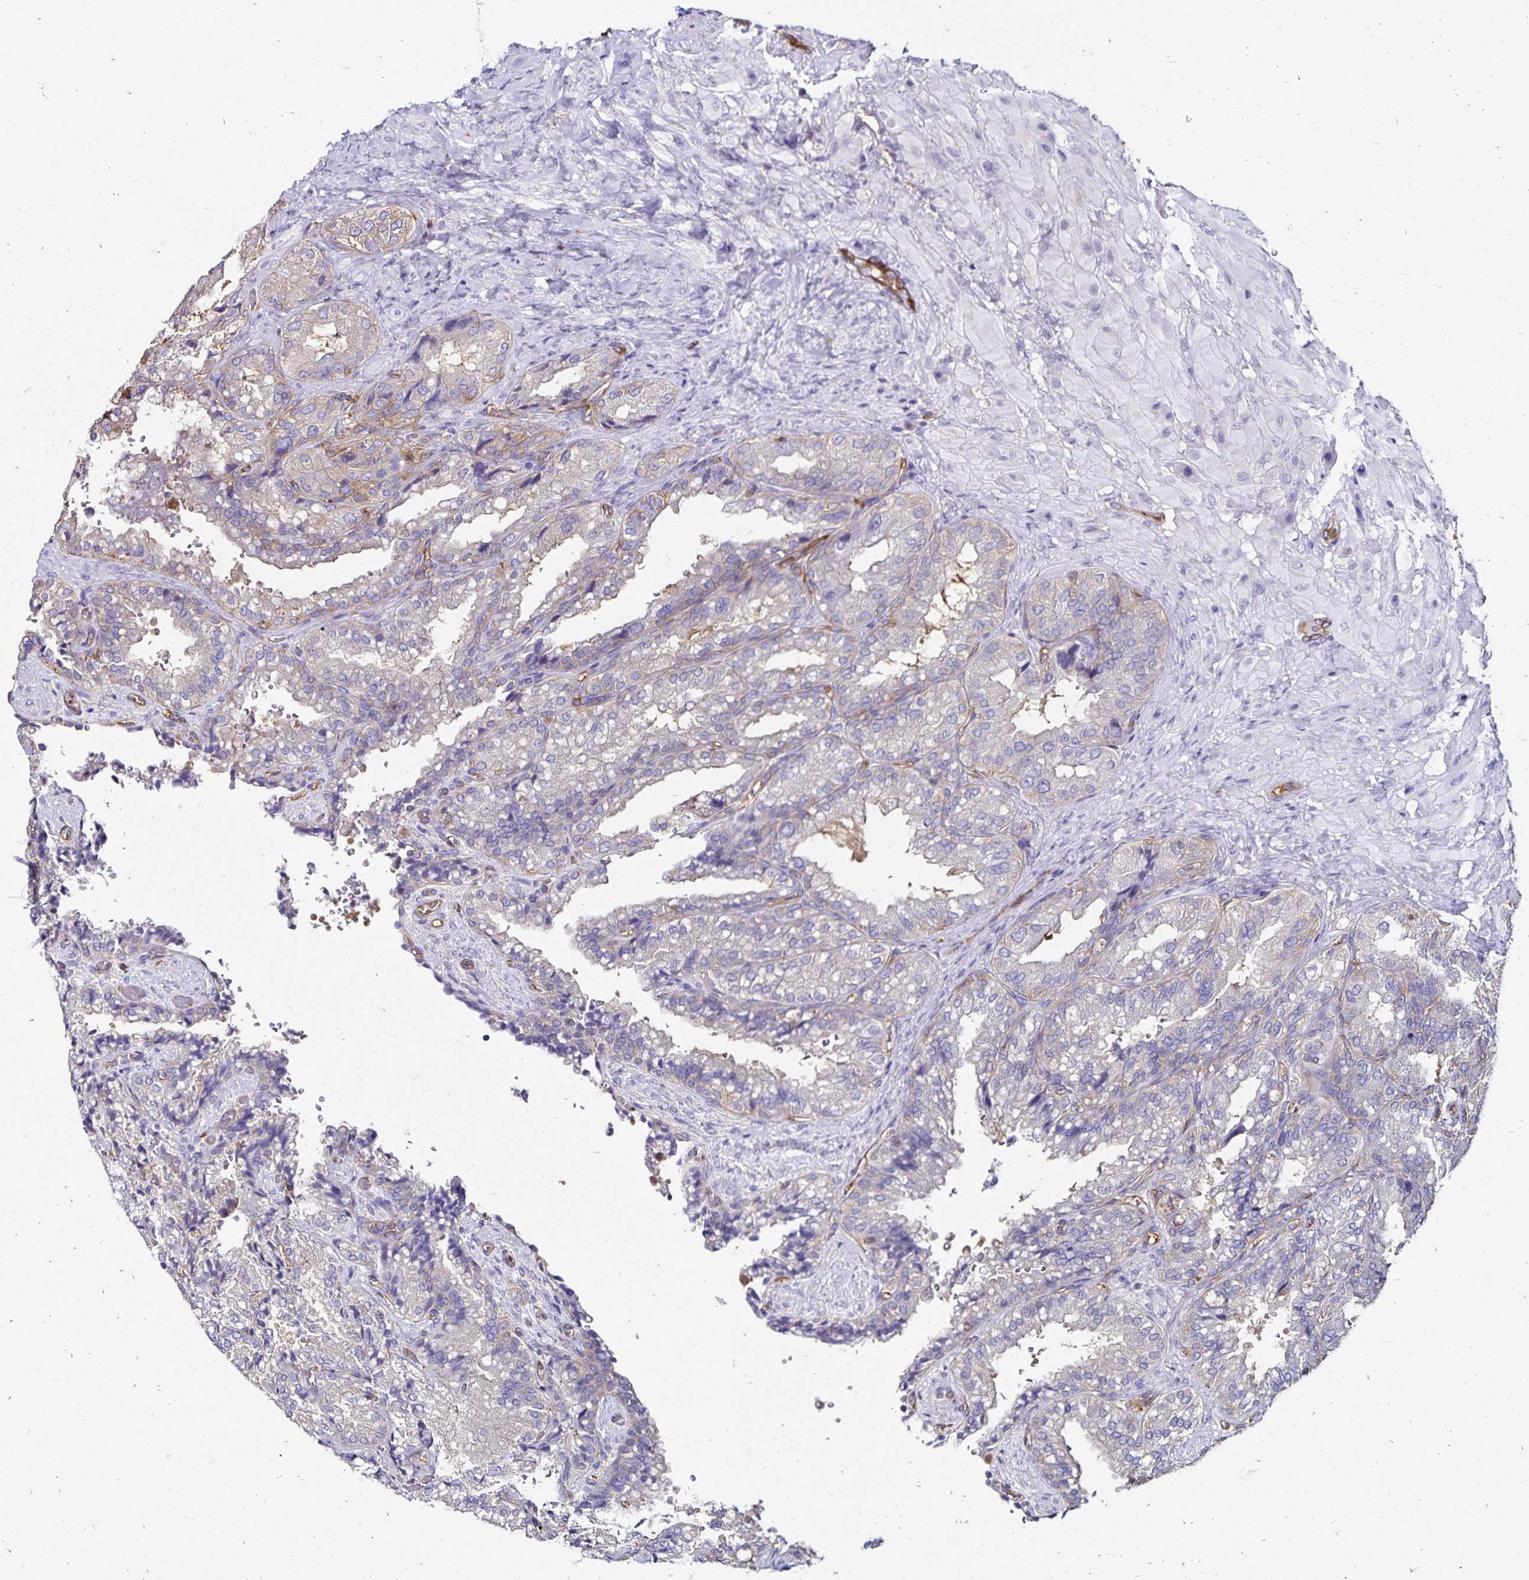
{"staining": {"intensity": "weak", "quantity": "<25%", "location": "cytoplasmic/membranous"}, "tissue": "seminal vesicle", "cell_type": "Glandular cells", "image_type": "normal", "snomed": [{"axis": "morphology", "description": "Normal tissue, NOS"}, {"axis": "topography", "description": "Seminal veicle"}], "caption": "This is a photomicrograph of immunohistochemistry (IHC) staining of unremarkable seminal vesicle, which shows no positivity in glandular cells. Nuclei are stained in blue.", "gene": "RPRML", "patient": {"sex": "male", "age": 57}}